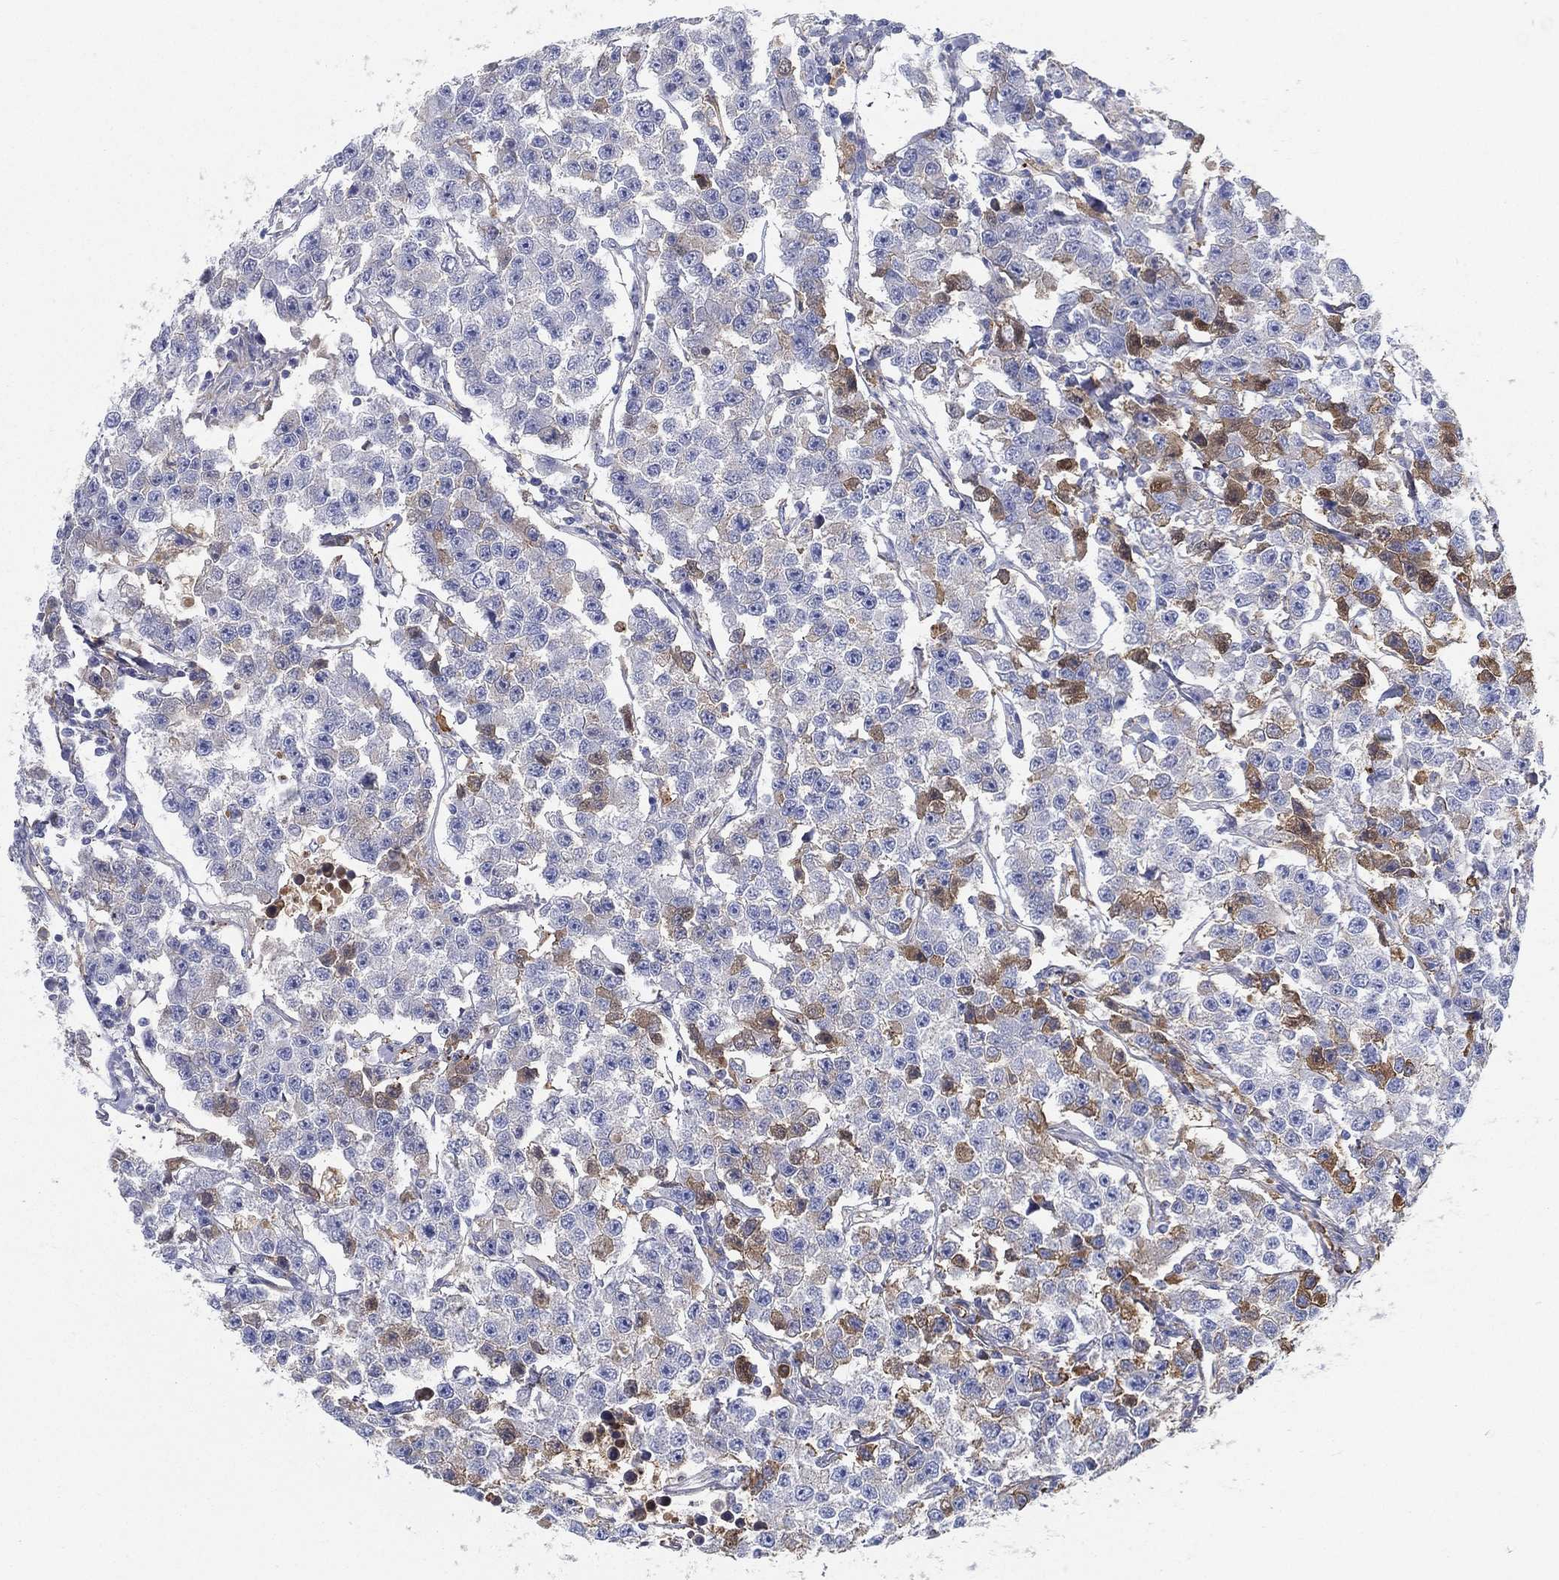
{"staining": {"intensity": "moderate", "quantity": "<25%", "location": "cytoplasmic/membranous"}, "tissue": "testis cancer", "cell_type": "Tumor cells", "image_type": "cancer", "snomed": [{"axis": "morphology", "description": "Seminoma, NOS"}, {"axis": "topography", "description": "Testis"}], "caption": "Protein staining of seminoma (testis) tissue reveals moderate cytoplasmic/membranous positivity in about <25% of tumor cells.", "gene": "IFNB1", "patient": {"sex": "male", "age": 59}}